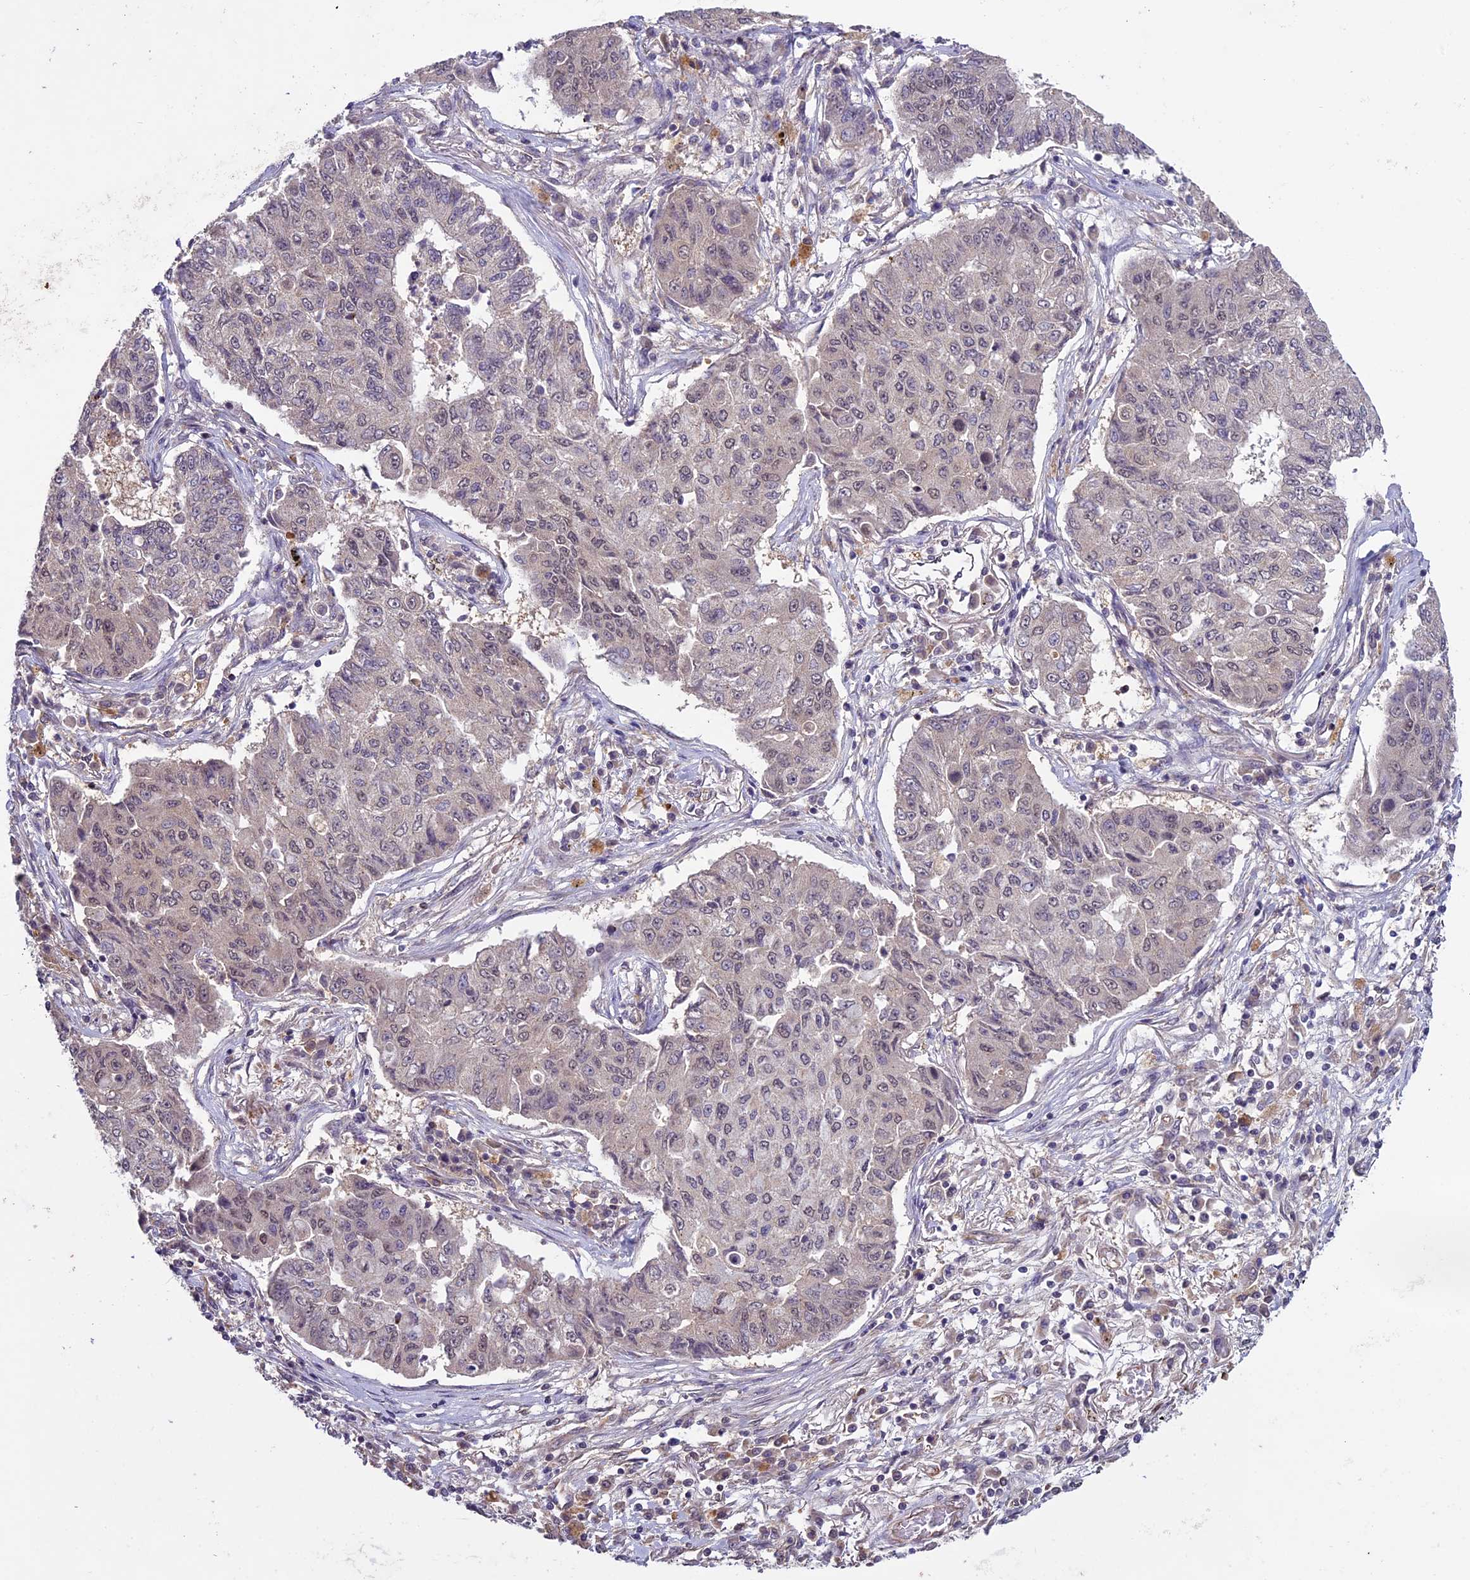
{"staining": {"intensity": "weak", "quantity": "<25%", "location": "nuclear"}, "tissue": "lung cancer", "cell_type": "Tumor cells", "image_type": "cancer", "snomed": [{"axis": "morphology", "description": "Squamous cell carcinoma, NOS"}, {"axis": "topography", "description": "Lung"}], "caption": "Tumor cells show no significant expression in lung cancer (squamous cell carcinoma).", "gene": "C3orf70", "patient": {"sex": "male", "age": 74}}